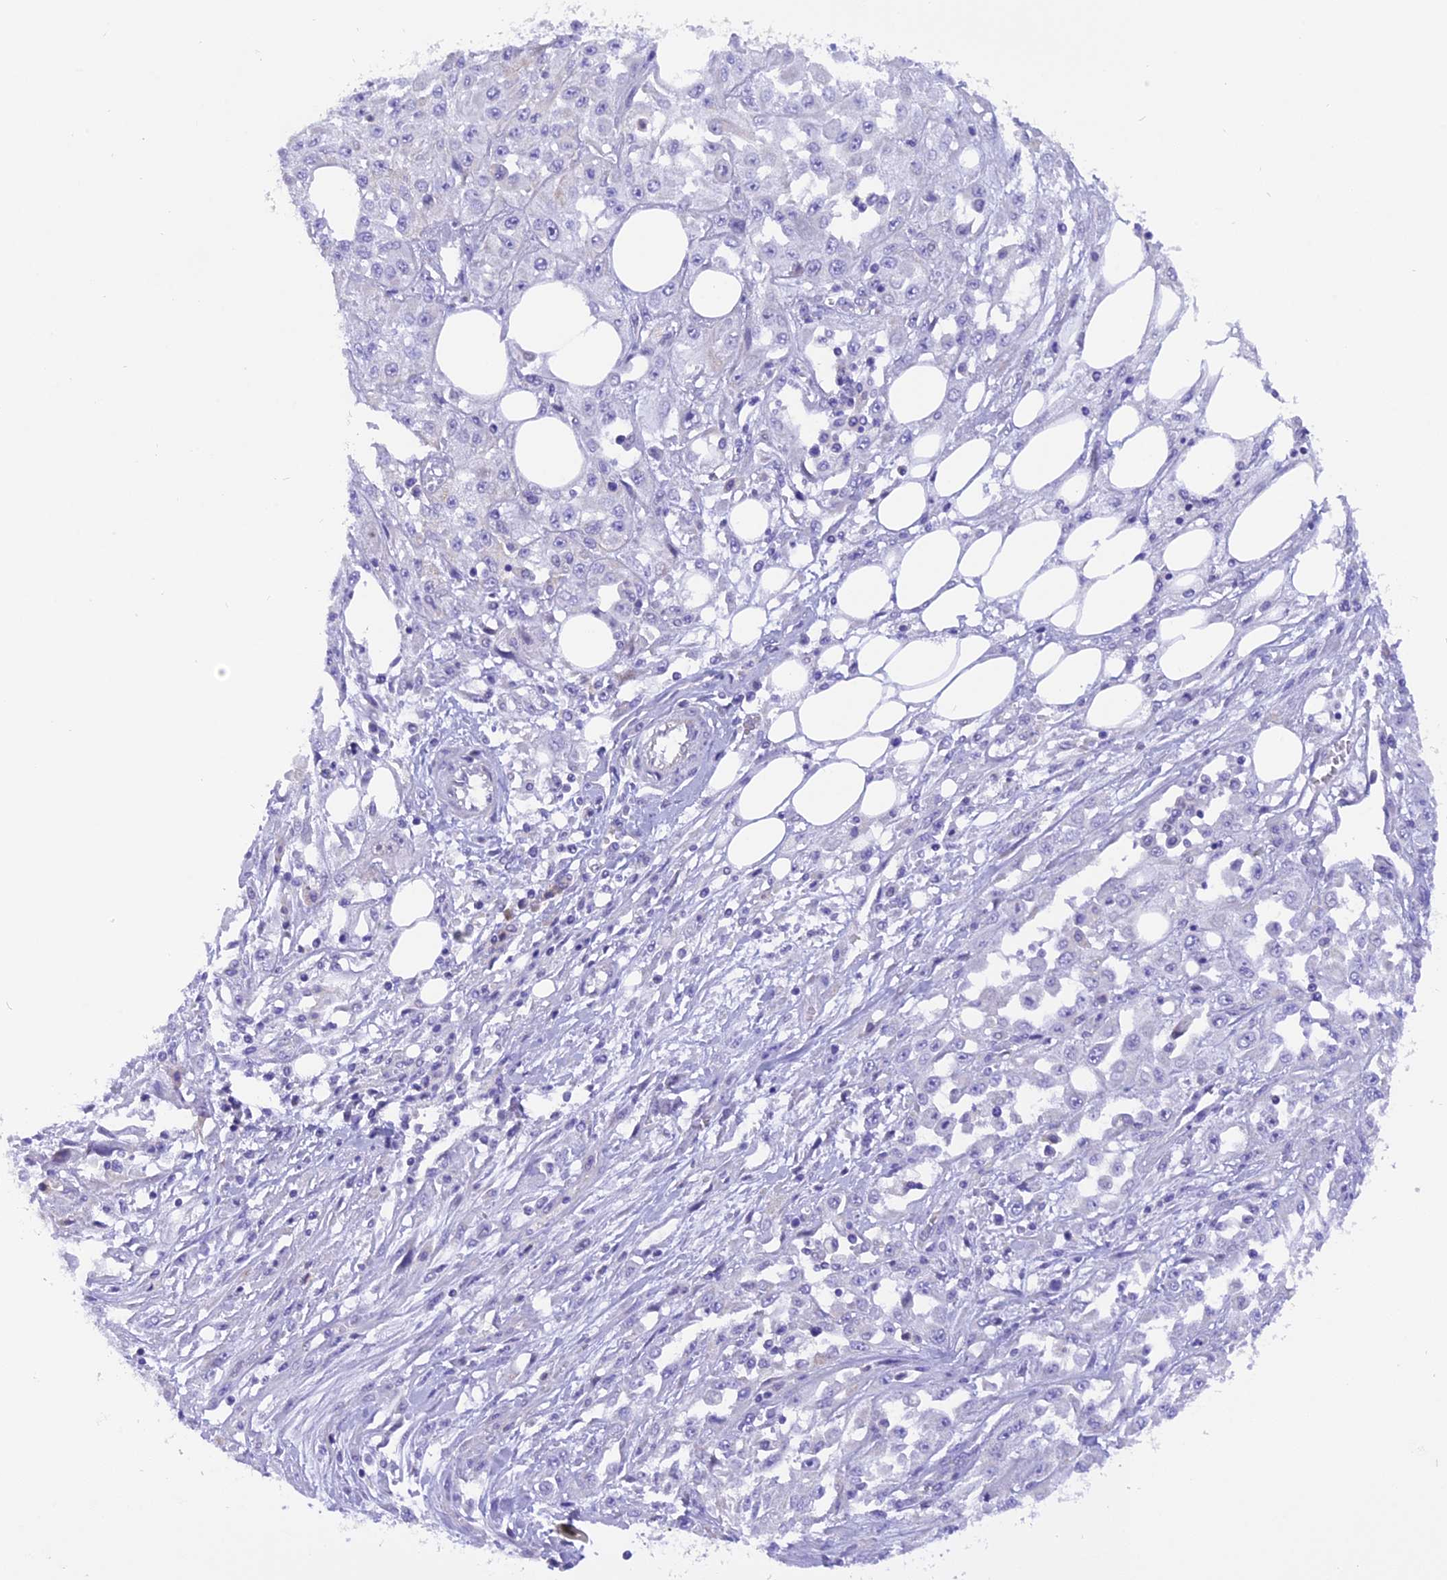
{"staining": {"intensity": "negative", "quantity": "none", "location": "none"}, "tissue": "skin cancer", "cell_type": "Tumor cells", "image_type": "cancer", "snomed": [{"axis": "morphology", "description": "Squamous cell carcinoma, NOS"}, {"axis": "morphology", "description": "Squamous cell carcinoma, metastatic, NOS"}, {"axis": "topography", "description": "Skin"}, {"axis": "topography", "description": "Lymph node"}], "caption": "Immunohistochemical staining of human skin cancer (squamous cell carcinoma) exhibits no significant positivity in tumor cells.", "gene": "COL6A5", "patient": {"sex": "male", "age": 75}}